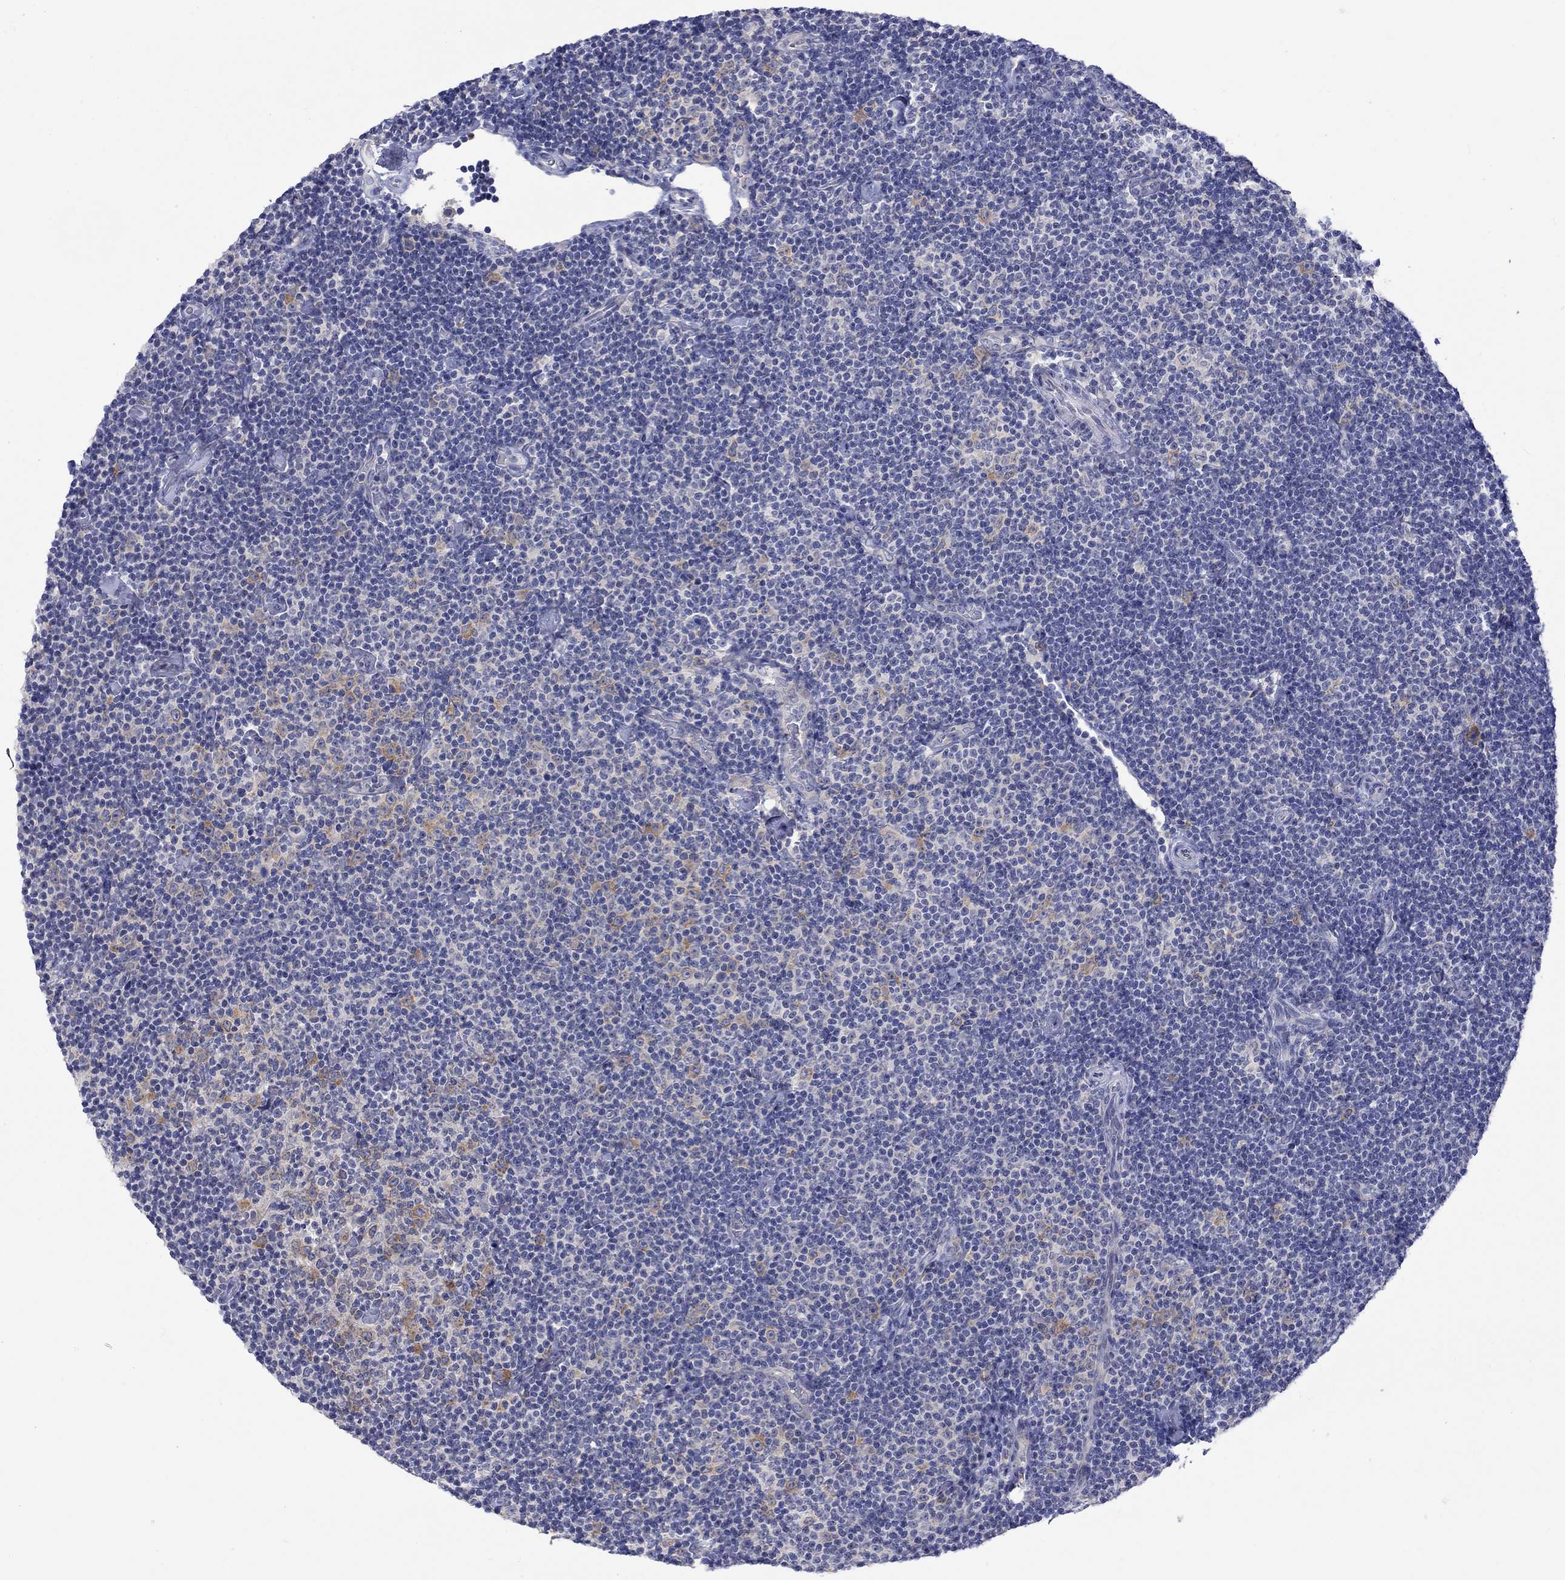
{"staining": {"intensity": "negative", "quantity": "none", "location": "none"}, "tissue": "lymphoma", "cell_type": "Tumor cells", "image_type": "cancer", "snomed": [{"axis": "morphology", "description": "Malignant lymphoma, non-Hodgkin's type, Low grade"}, {"axis": "topography", "description": "Lymph node"}], "caption": "Tumor cells are negative for brown protein staining in lymphoma. The staining was performed using DAB (3,3'-diaminobenzidine) to visualize the protein expression in brown, while the nuclei were stained in blue with hematoxylin (Magnification: 20x).", "gene": "CERS1", "patient": {"sex": "male", "age": 81}}